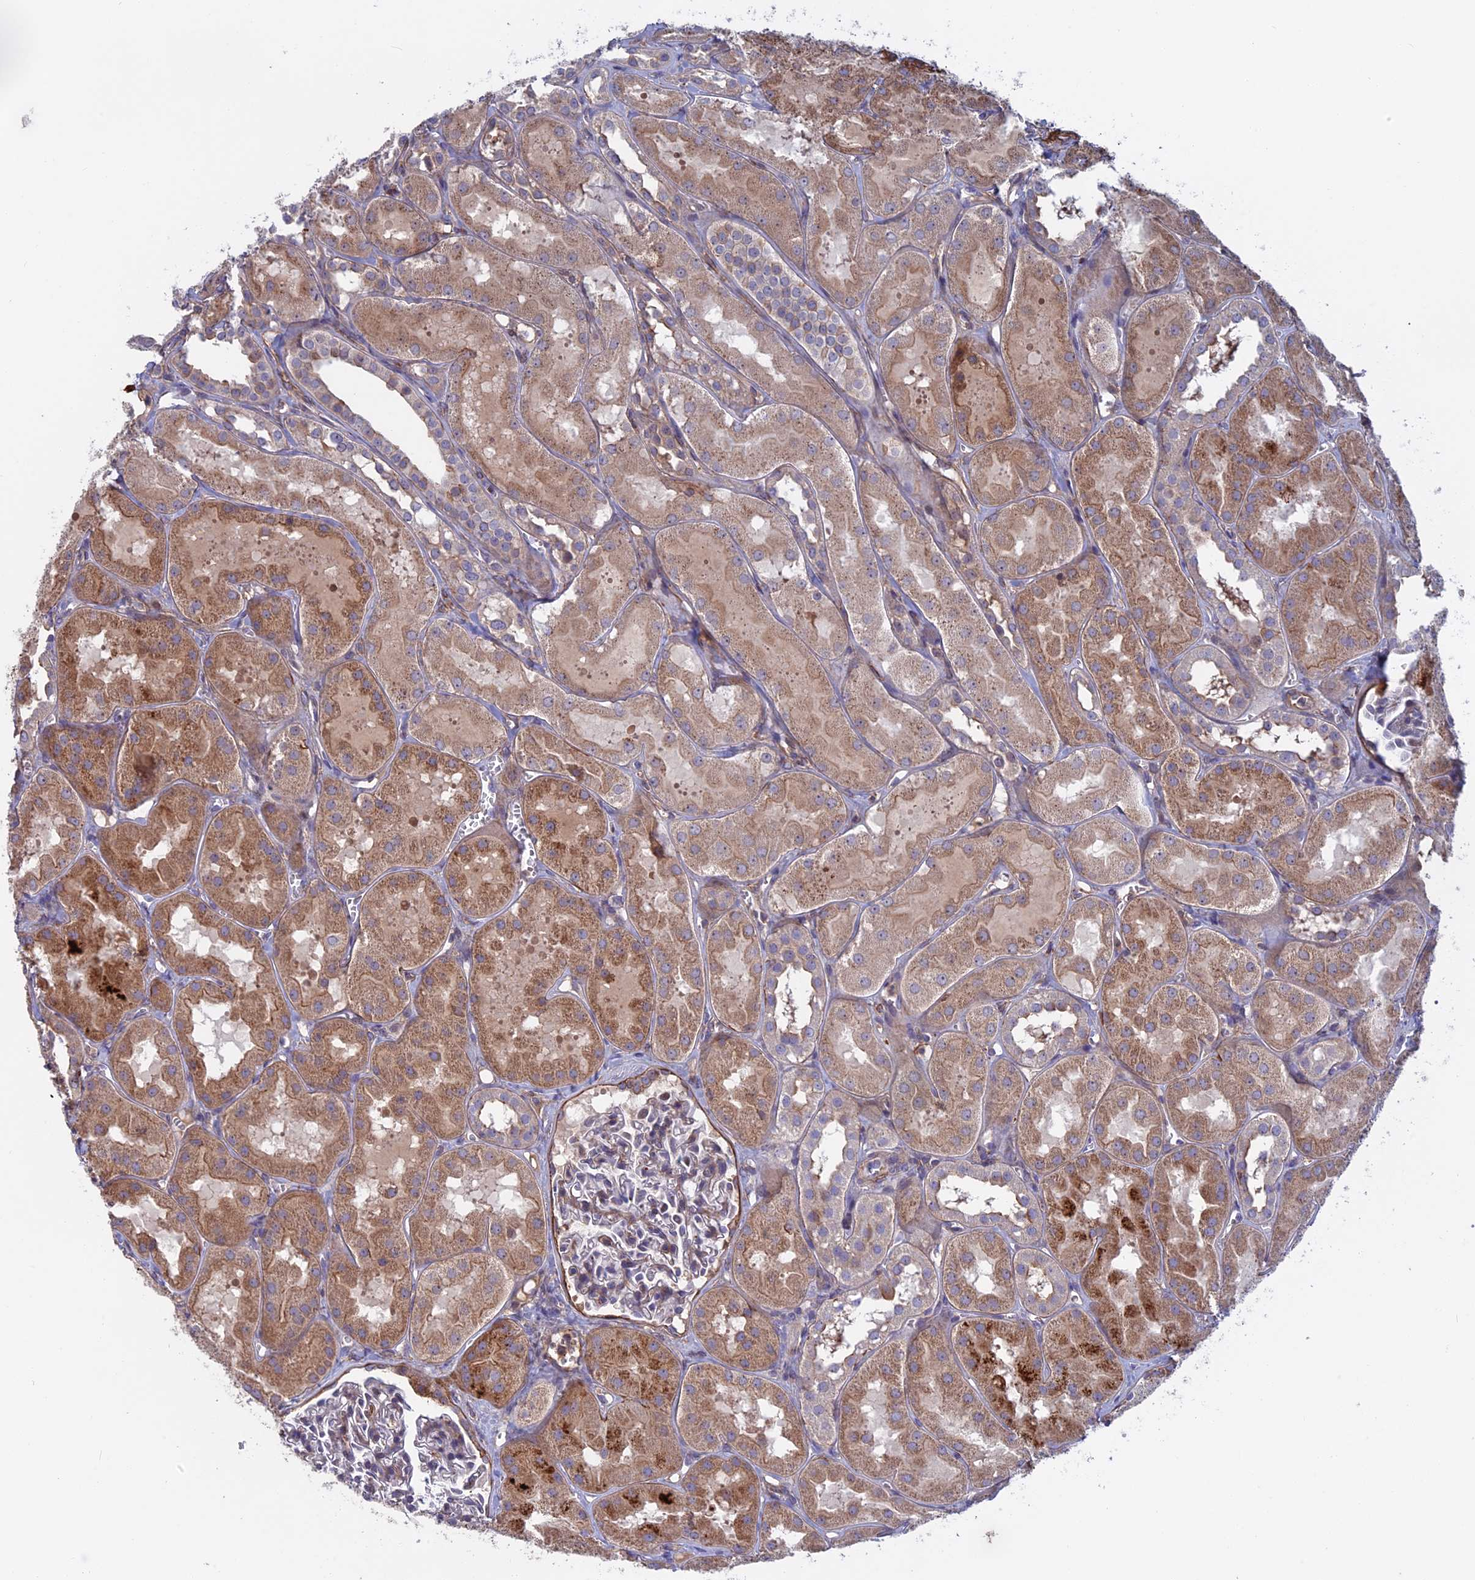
{"staining": {"intensity": "weak", "quantity": "25%-75%", "location": "cytoplasmic/membranous"}, "tissue": "kidney", "cell_type": "Cells in glomeruli", "image_type": "normal", "snomed": [{"axis": "morphology", "description": "Normal tissue, NOS"}, {"axis": "topography", "description": "Kidney"}, {"axis": "topography", "description": "Urinary bladder"}], "caption": "Protein staining exhibits weak cytoplasmic/membranous staining in approximately 25%-75% of cells in glomeruli in normal kidney.", "gene": "LYPD5", "patient": {"sex": "male", "age": 16}}